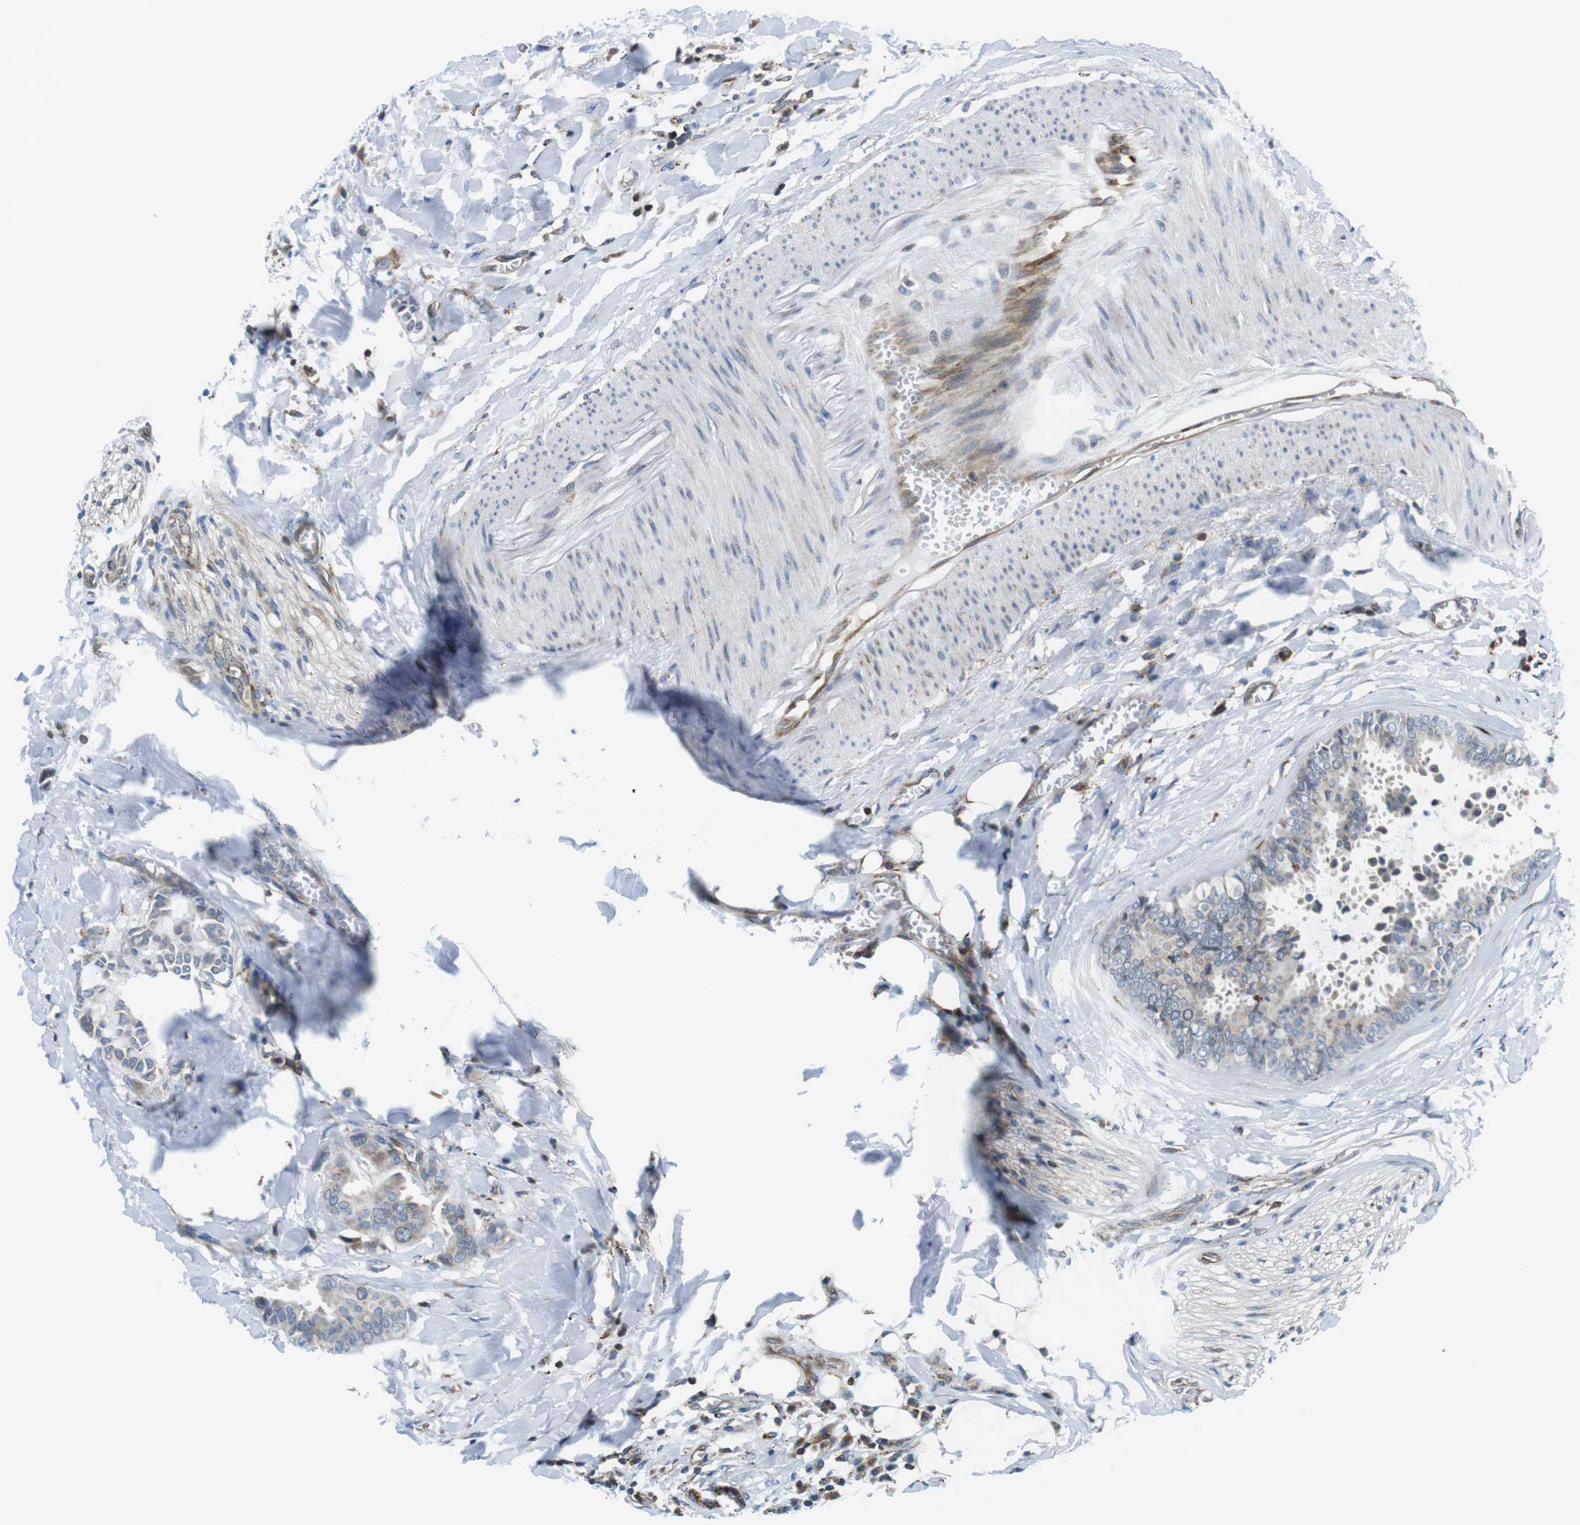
{"staining": {"intensity": "negative", "quantity": "none", "location": "none"}, "tissue": "head and neck cancer", "cell_type": "Tumor cells", "image_type": "cancer", "snomed": [{"axis": "morphology", "description": "Adenocarcinoma, NOS"}, {"axis": "topography", "description": "Salivary gland"}, {"axis": "topography", "description": "Head-Neck"}], "caption": "IHC of head and neck cancer displays no expression in tumor cells.", "gene": "KCNE3", "patient": {"sex": "female", "age": 59}}